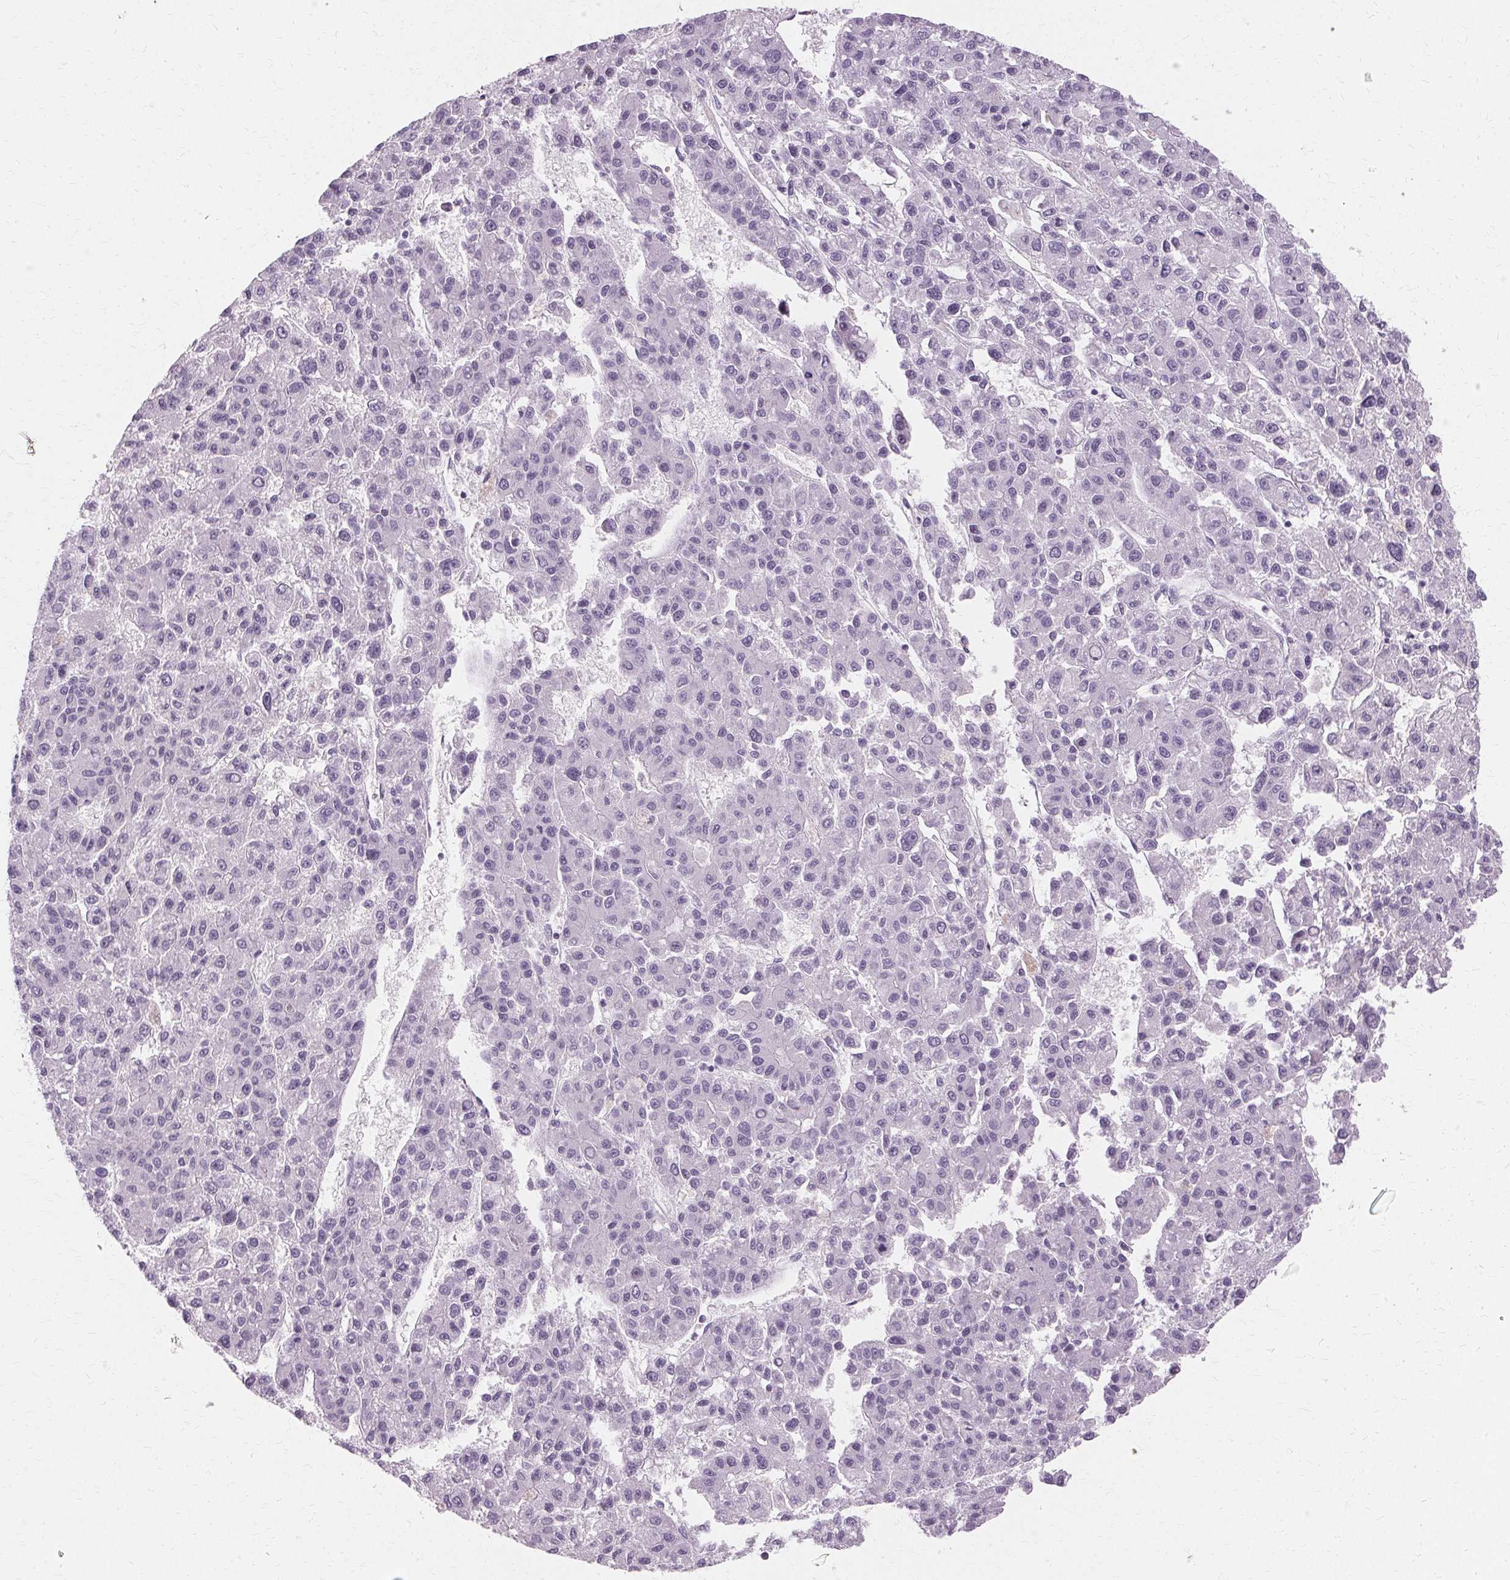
{"staining": {"intensity": "negative", "quantity": "none", "location": "none"}, "tissue": "liver cancer", "cell_type": "Tumor cells", "image_type": "cancer", "snomed": [{"axis": "morphology", "description": "Carcinoma, Hepatocellular, NOS"}, {"axis": "topography", "description": "Liver"}], "caption": "An immunohistochemistry (IHC) image of liver cancer is shown. There is no staining in tumor cells of liver cancer. (DAB (3,3'-diaminobenzidine) immunohistochemistry with hematoxylin counter stain).", "gene": "KRT6C", "patient": {"sex": "male", "age": 70}}